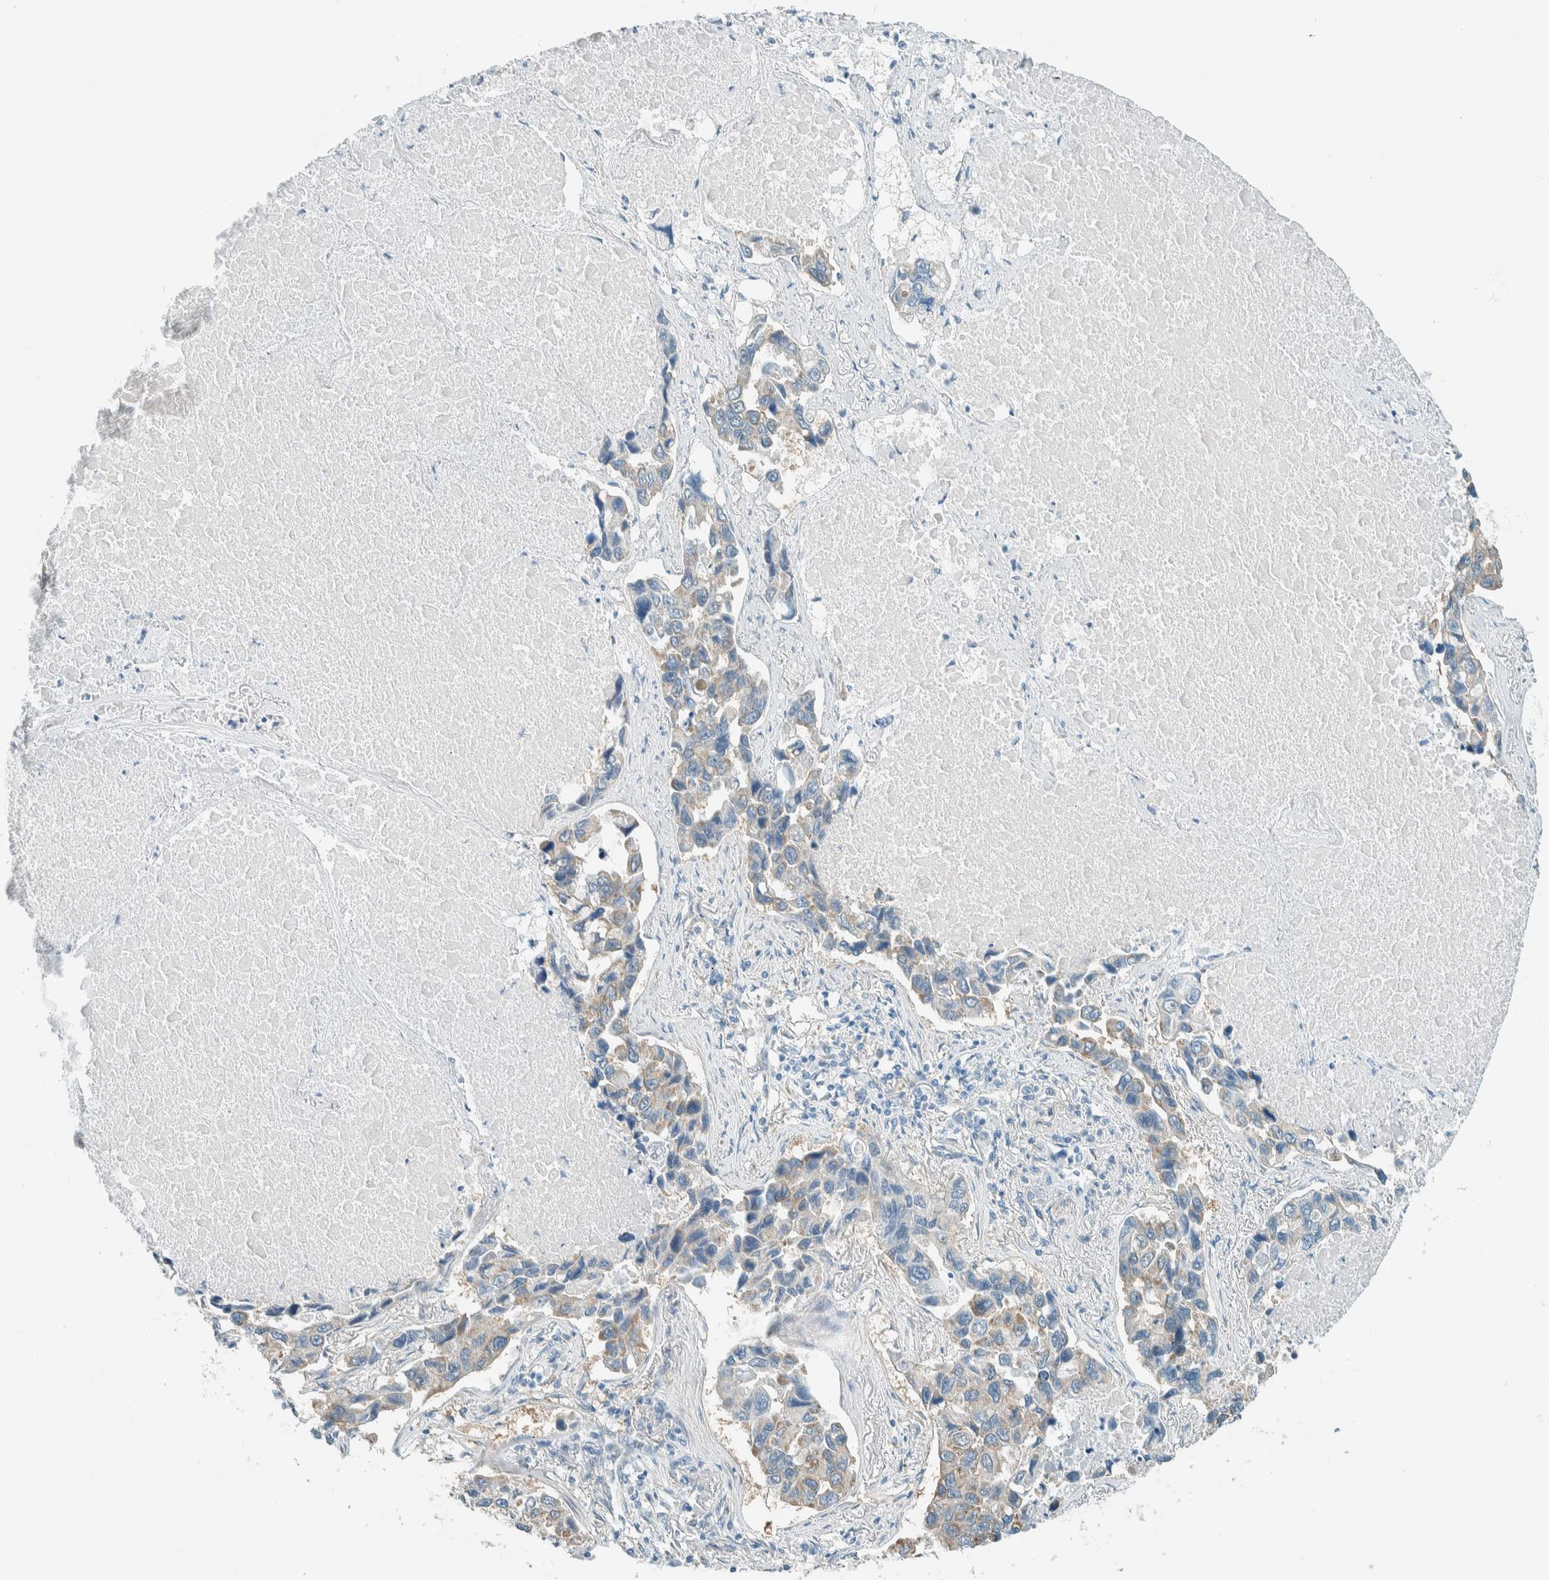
{"staining": {"intensity": "weak", "quantity": "<25%", "location": "cytoplasmic/membranous"}, "tissue": "lung cancer", "cell_type": "Tumor cells", "image_type": "cancer", "snomed": [{"axis": "morphology", "description": "Adenocarcinoma, NOS"}, {"axis": "topography", "description": "Lung"}], "caption": "Tumor cells are negative for protein expression in human lung adenocarcinoma.", "gene": "ALDH7A1", "patient": {"sex": "male", "age": 64}}